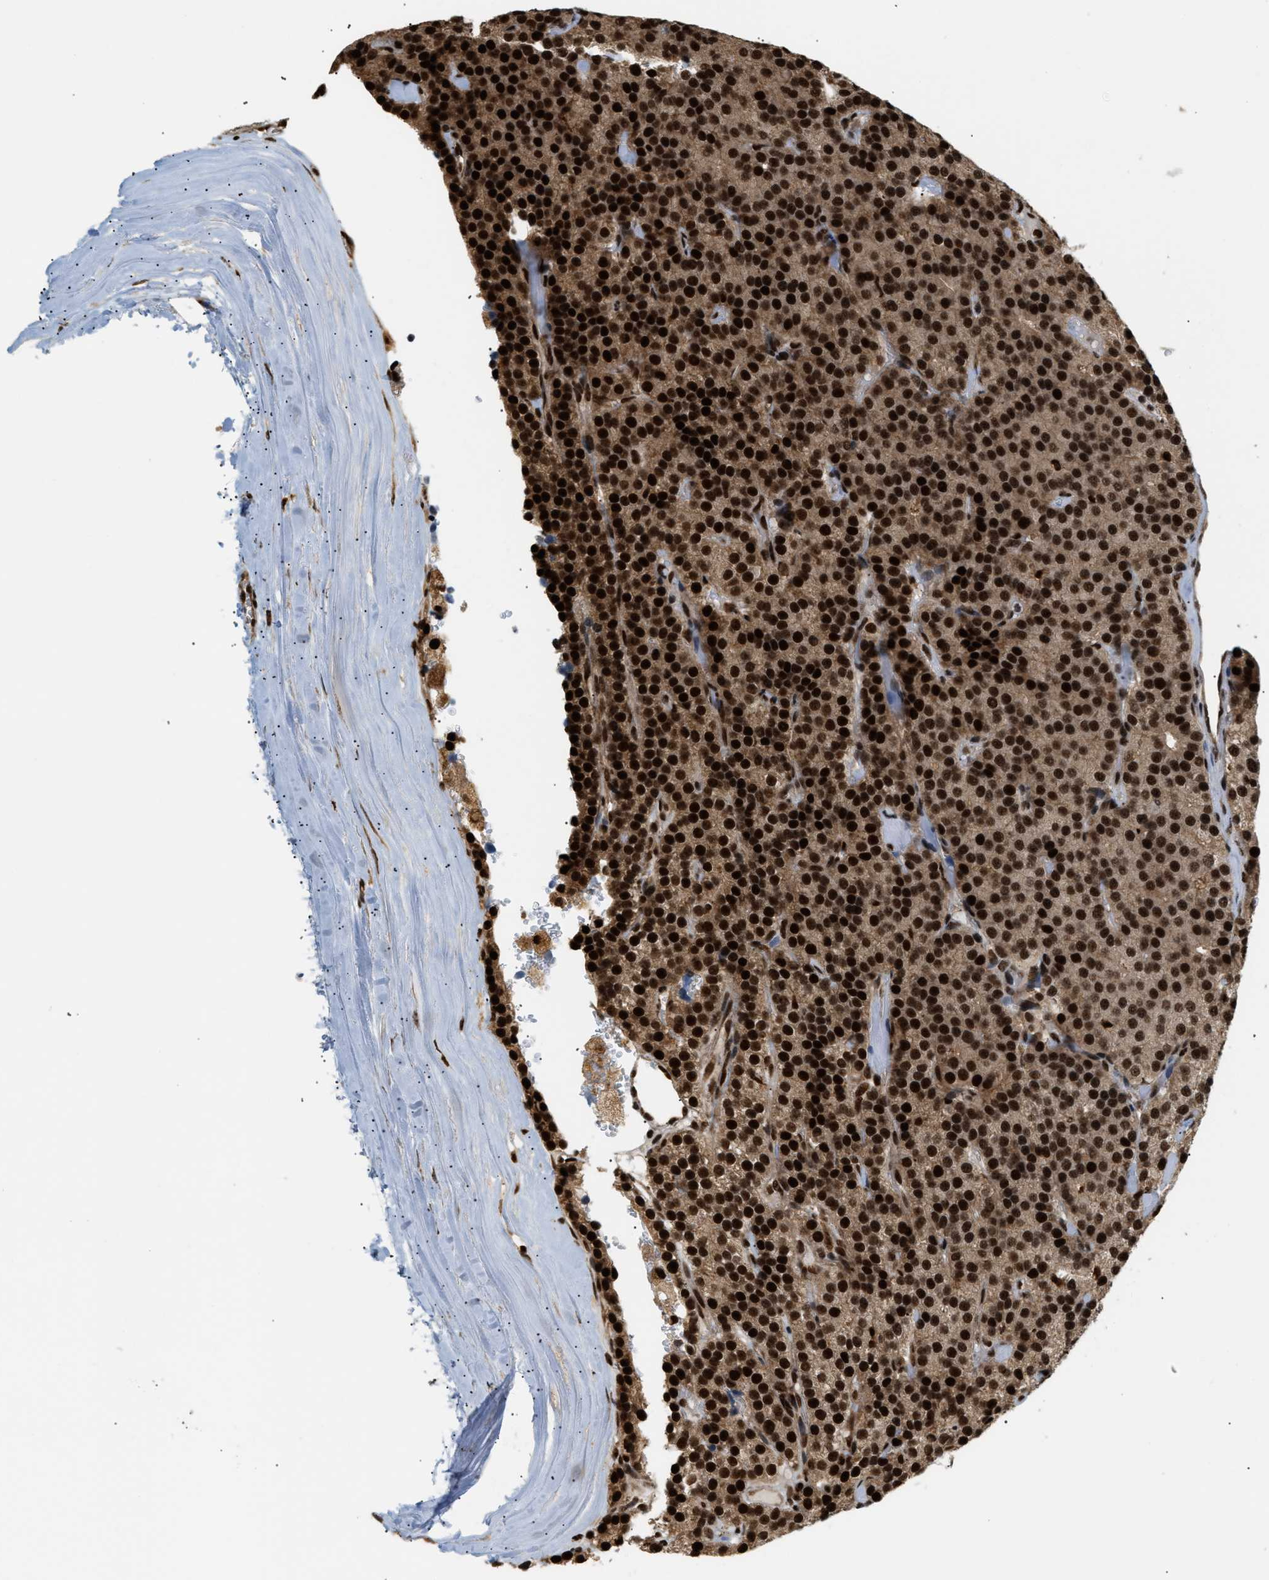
{"staining": {"intensity": "strong", "quantity": ">75%", "location": "nuclear"}, "tissue": "parathyroid gland", "cell_type": "Glandular cells", "image_type": "normal", "snomed": [{"axis": "morphology", "description": "Normal tissue, NOS"}, {"axis": "morphology", "description": "Adenoma, NOS"}, {"axis": "topography", "description": "Parathyroid gland"}], "caption": "Protein staining demonstrates strong nuclear staining in approximately >75% of glandular cells in normal parathyroid gland.", "gene": "RBM5", "patient": {"sex": "female", "age": 86}}